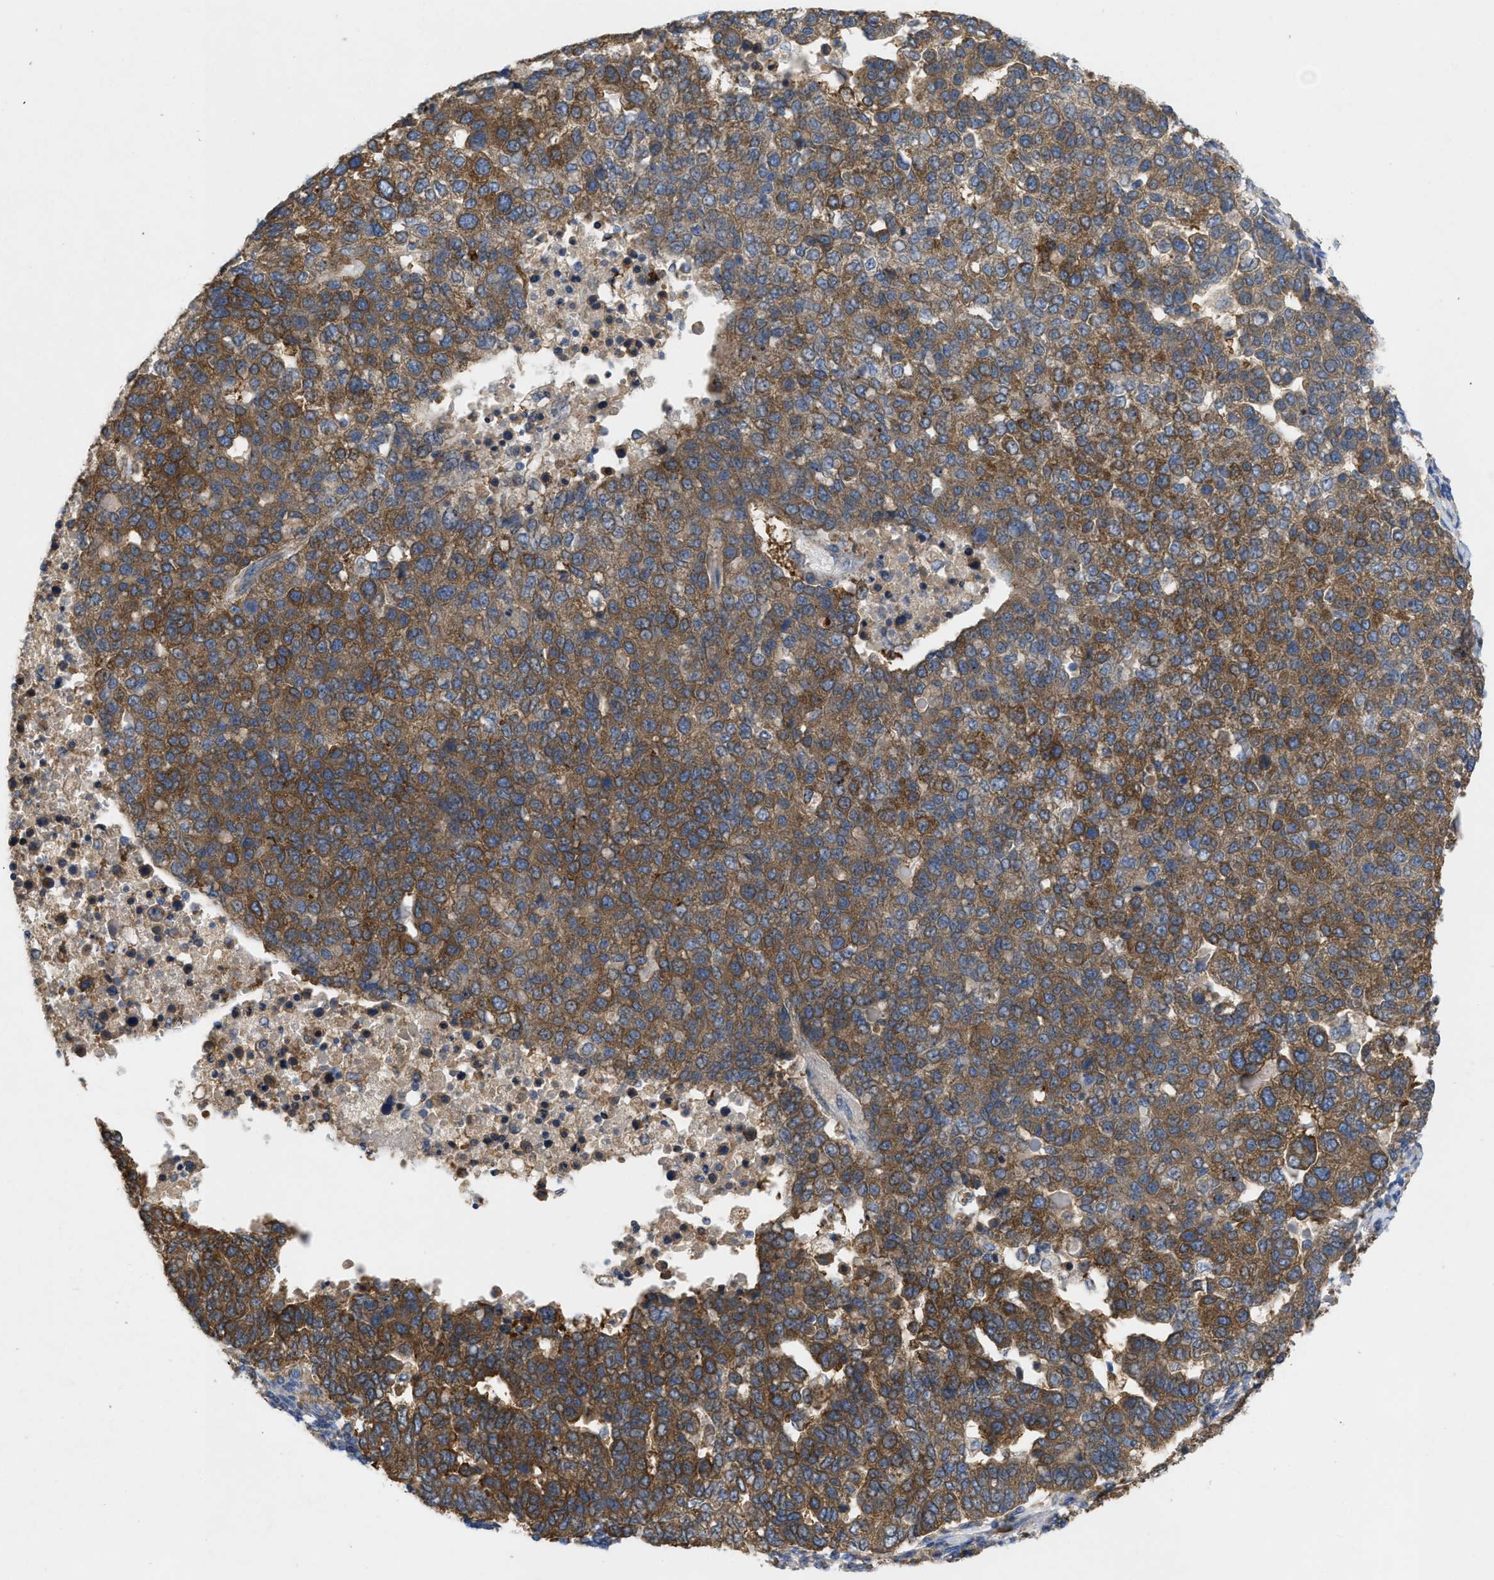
{"staining": {"intensity": "moderate", "quantity": ">75%", "location": "cytoplasmic/membranous"}, "tissue": "pancreatic cancer", "cell_type": "Tumor cells", "image_type": "cancer", "snomed": [{"axis": "morphology", "description": "Adenocarcinoma, NOS"}, {"axis": "topography", "description": "Pancreas"}], "caption": "Immunohistochemical staining of human pancreatic cancer (adenocarcinoma) demonstrates moderate cytoplasmic/membranous protein expression in about >75% of tumor cells. Nuclei are stained in blue.", "gene": "TMEM131", "patient": {"sex": "female", "age": 61}}